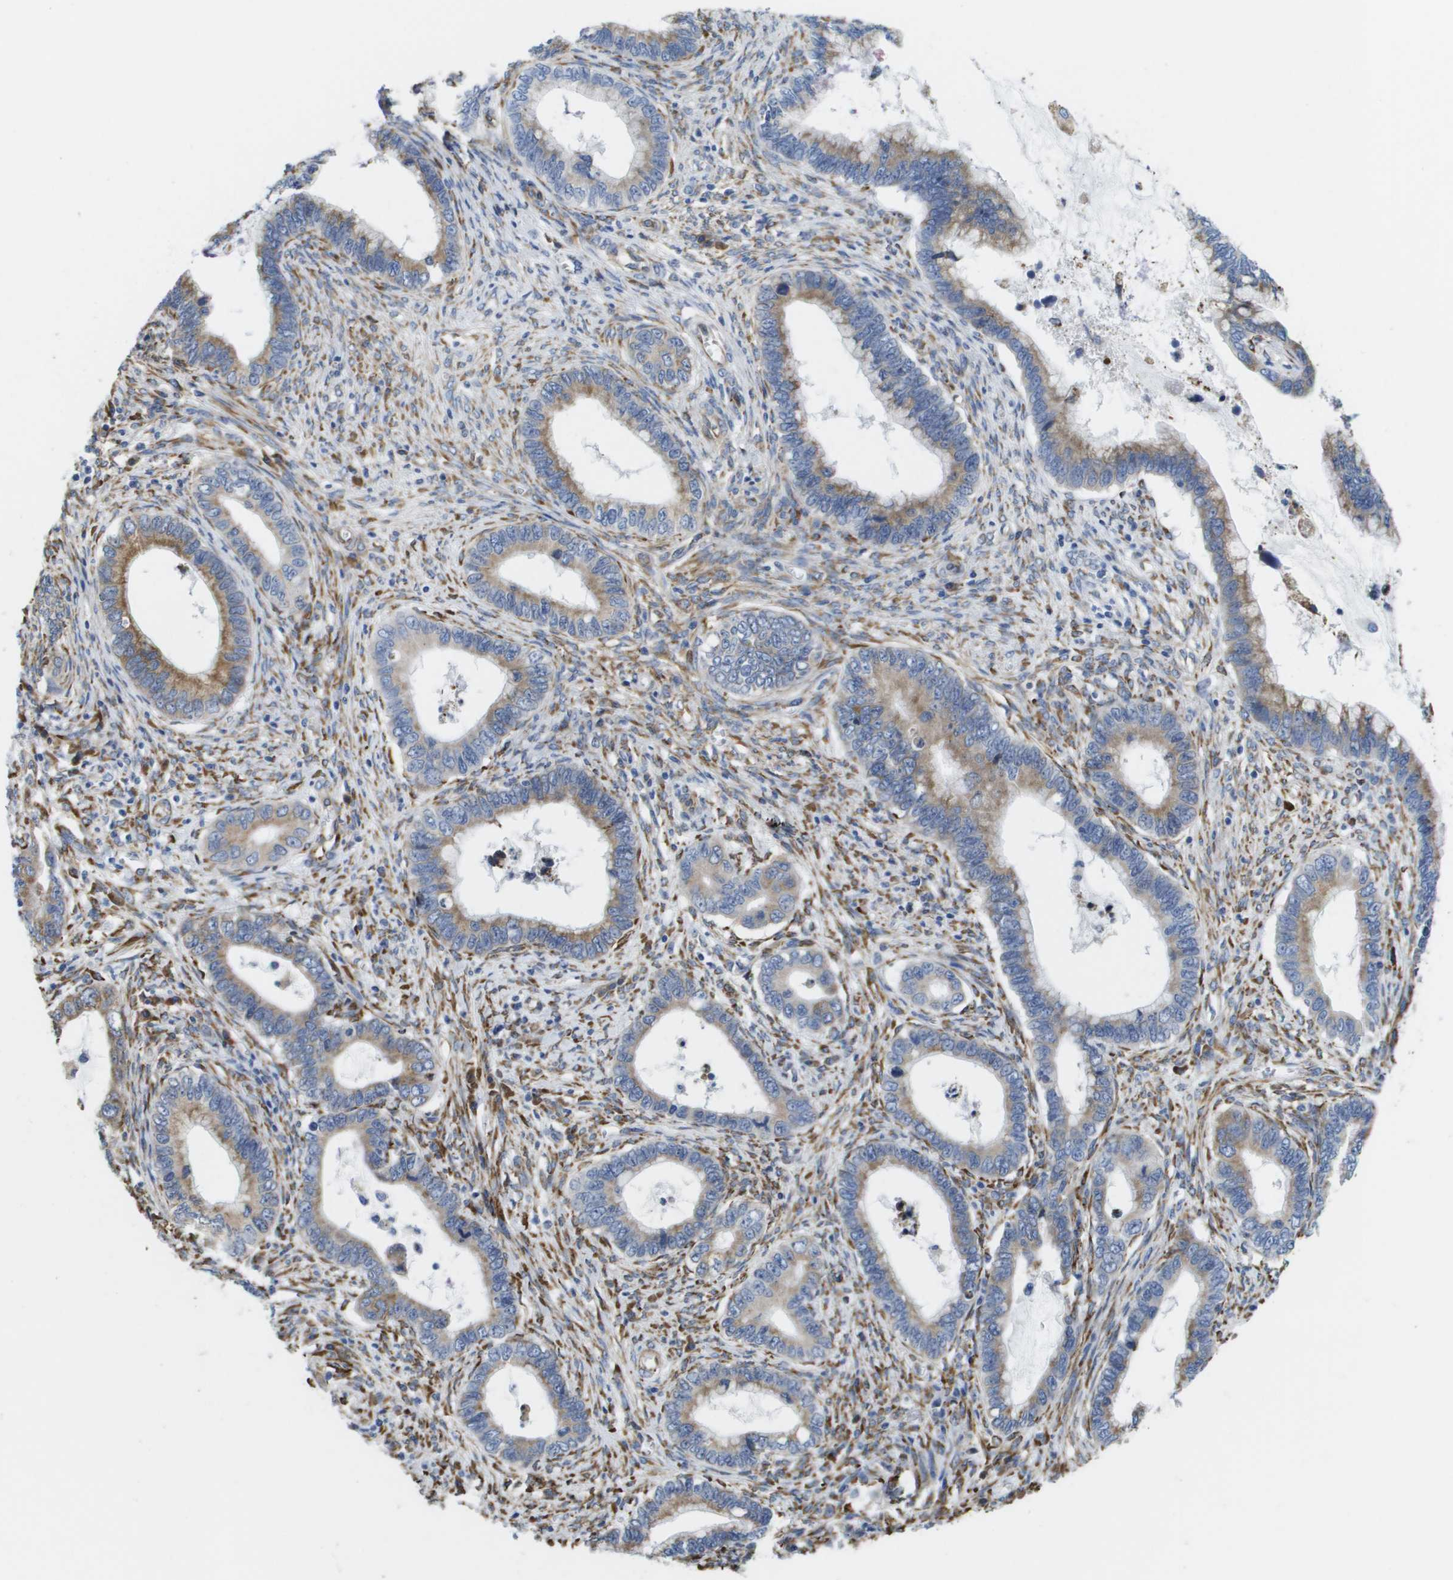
{"staining": {"intensity": "moderate", "quantity": "25%-75%", "location": "cytoplasmic/membranous"}, "tissue": "cervical cancer", "cell_type": "Tumor cells", "image_type": "cancer", "snomed": [{"axis": "morphology", "description": "Adenocarcinoma, NOS"}, {"axis": "topography", "description": "Cervix"}], "caption": "Protein staining of cervical cancer (adenocarcinoma) tissue demonstrates moderate cytoplasmic/membranous staining in about 25%-75% of tumor cells.", "gene": "ST3GAL2", "patient": {"sex": "female", "age": 44}}